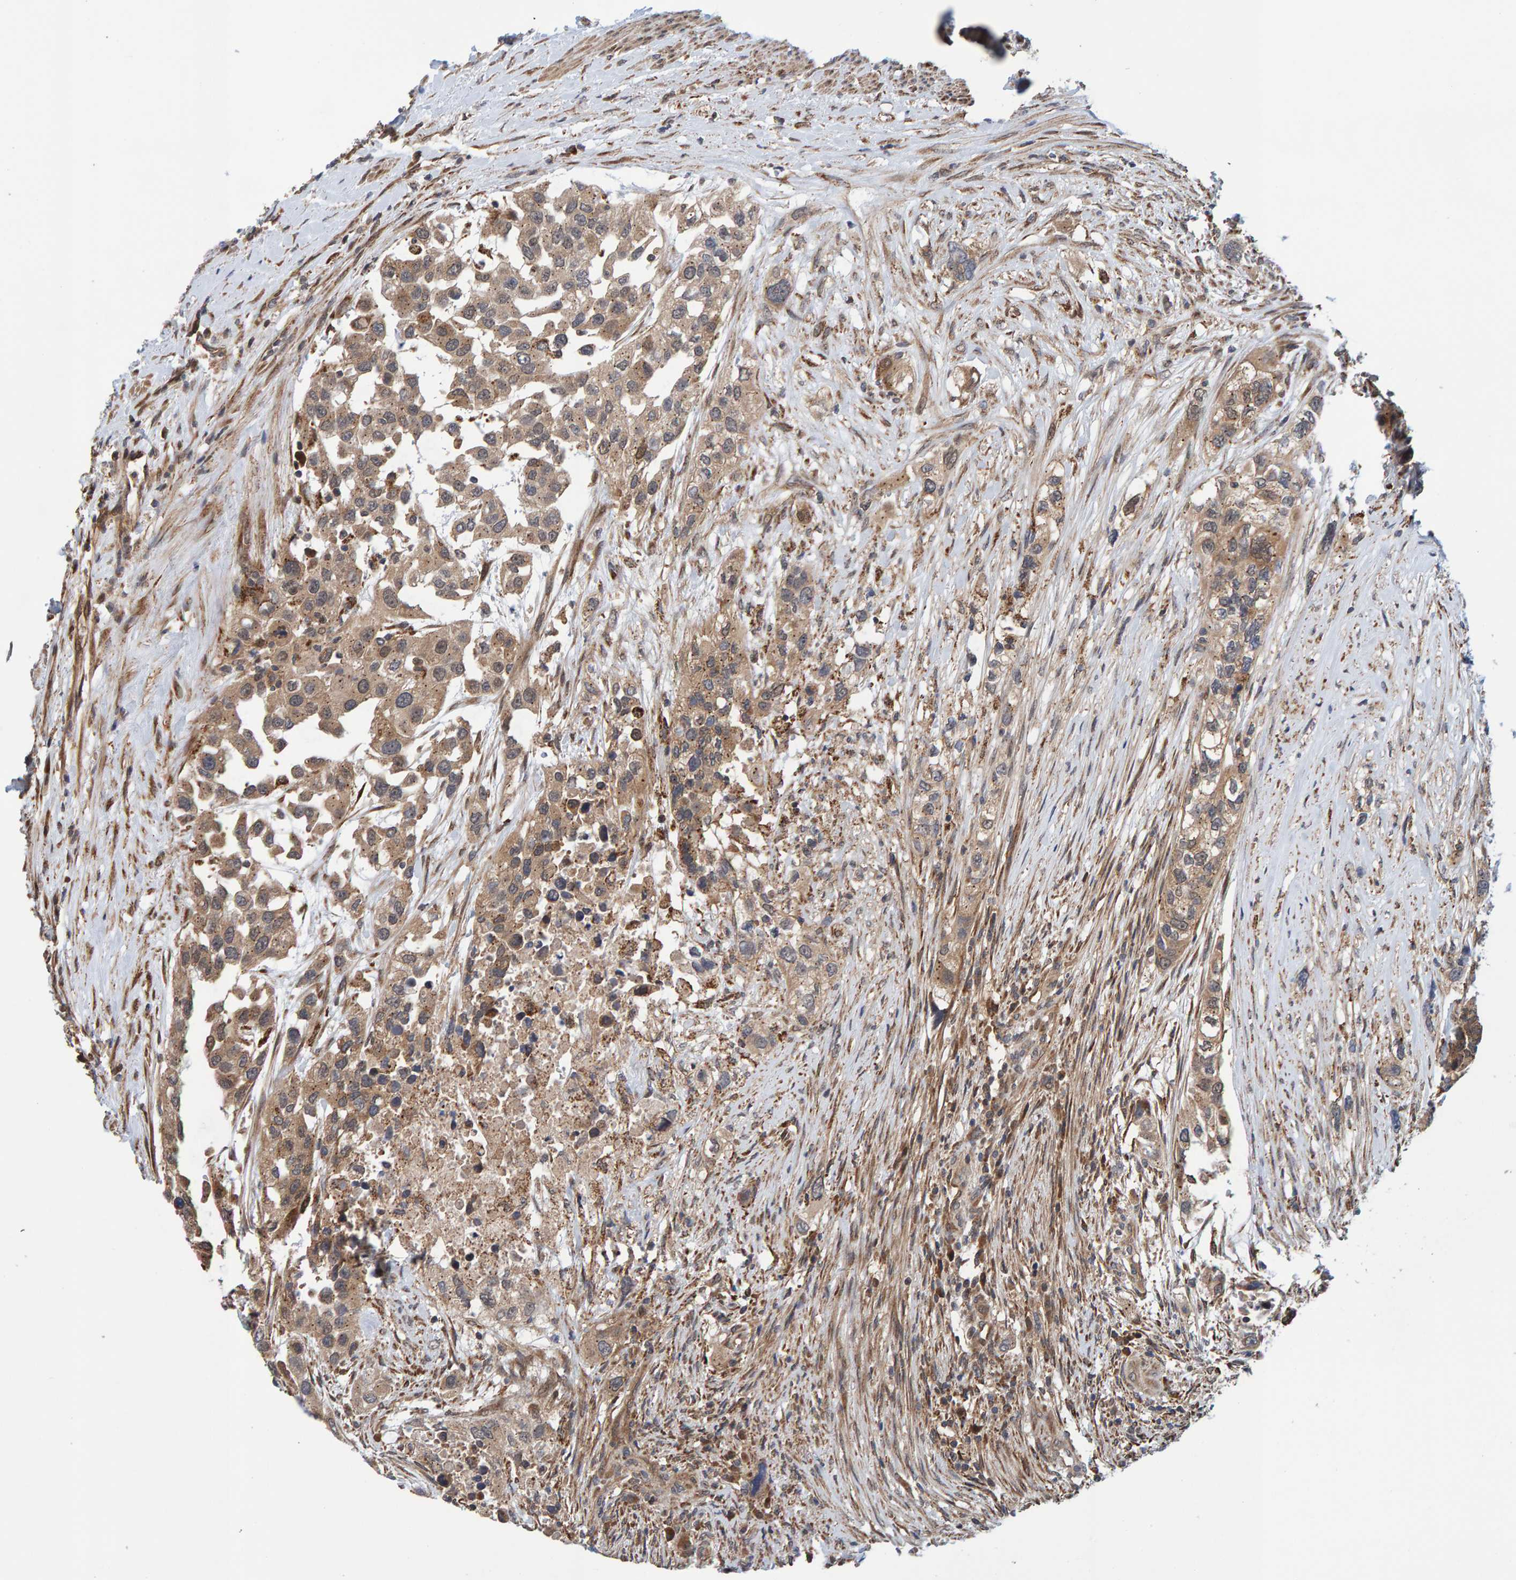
{"staining": {"intensity": "moderate", "quantity": ">75%", "location": "cytoplasmic/membranous"}, "tissue": "urothelial cancer", "cell_type": "Tumor cells", "image_type": "cancer", "snomed": [{"axis": "morphology", "description": "Urothelial carcinoma, High grade"}, {"axis": "topography", "description": "Urinary bladder"}], "caption": "Human high-grade urothelial carcinoma stained with a brown dye demonstrates moderate cytoplasmic/membranous positive staining in about >75% of tumor cells.", "gene": "SCRN2", "patient": {"sex": "female", "age": 80}}